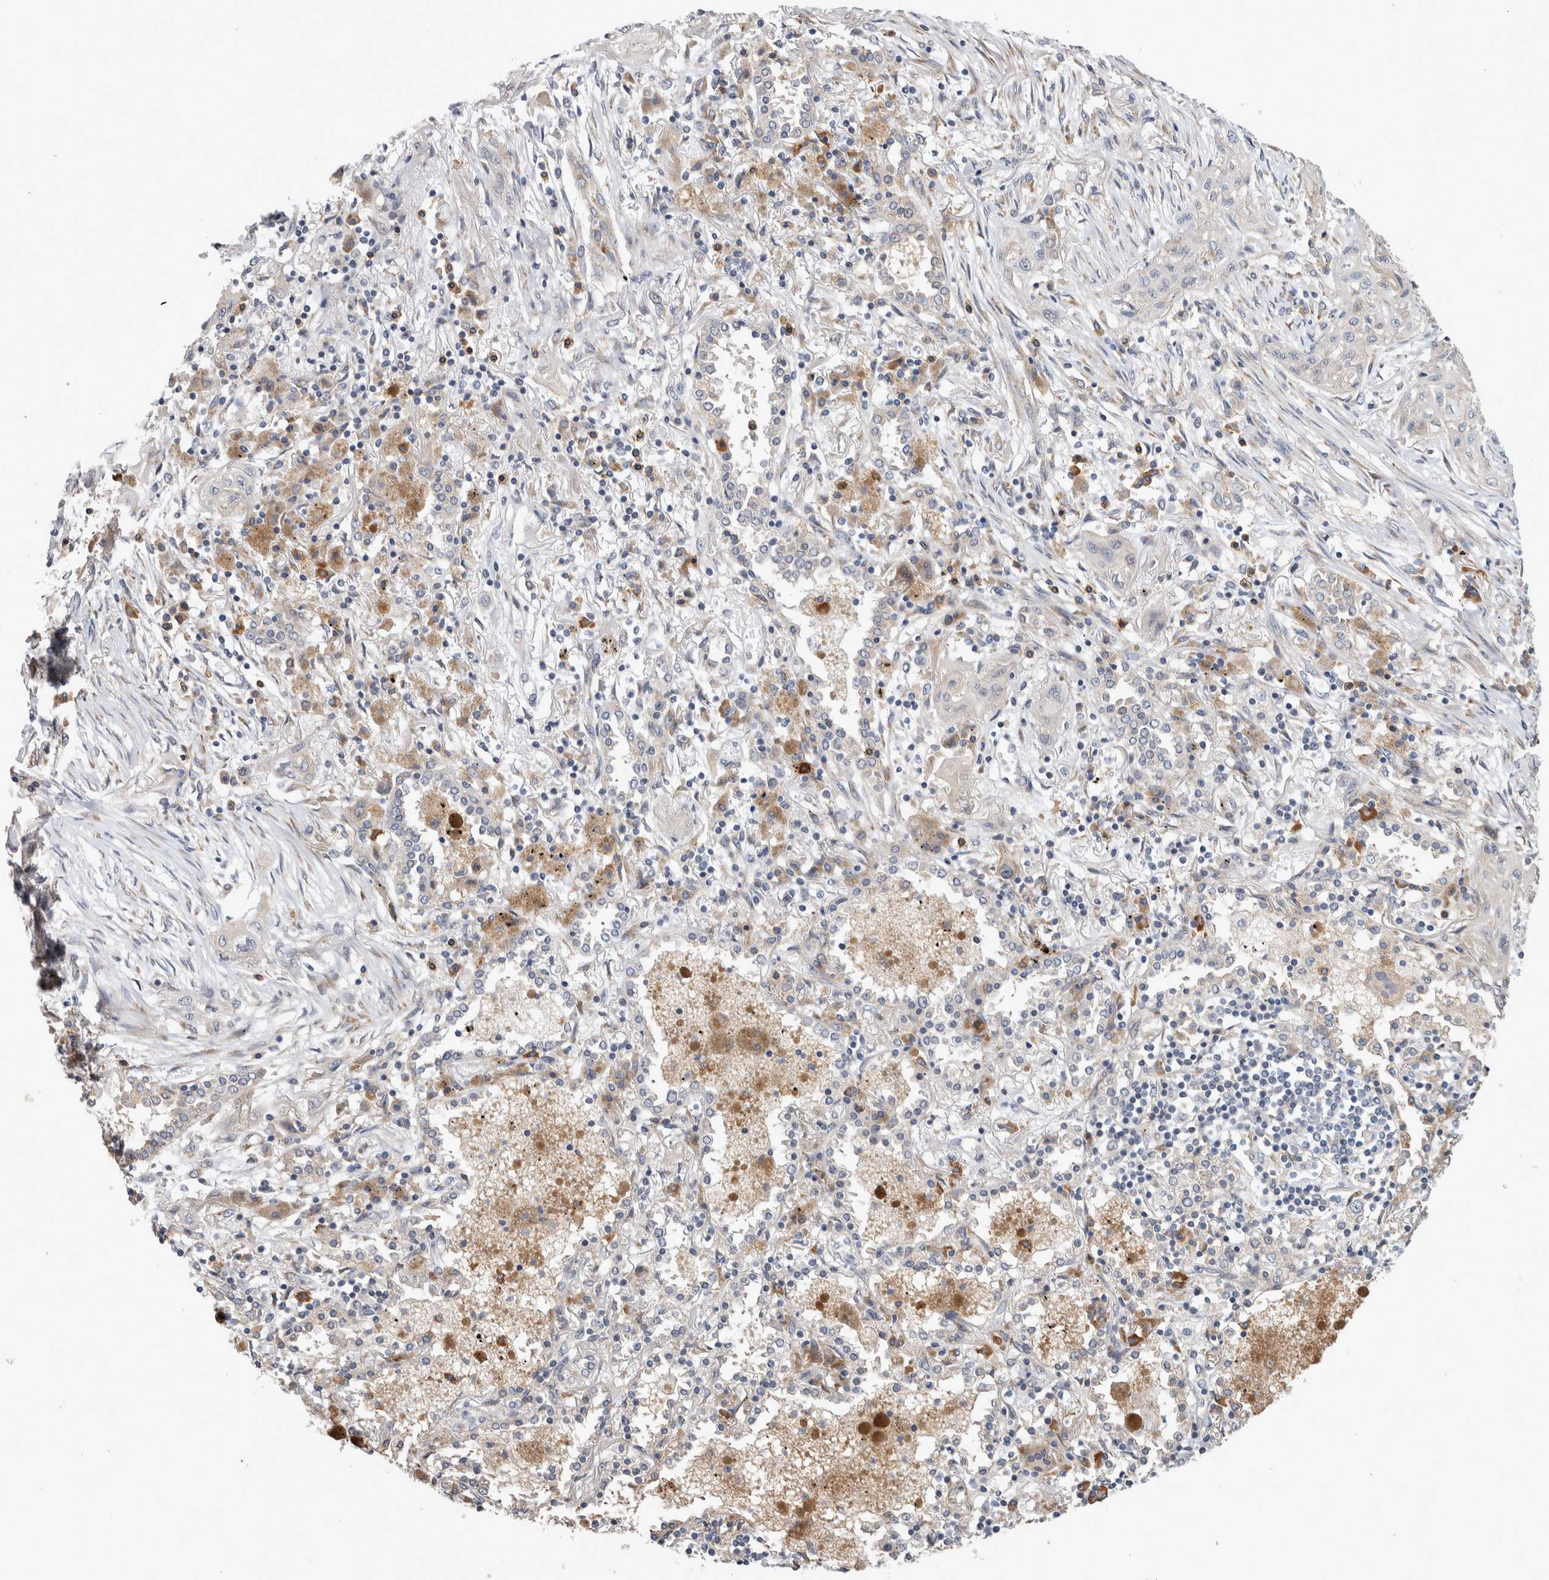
{"staining": {"intensity": "weak", "quantity": "25%-75%", "location": "cytoplasmic/membranous"}, "tissue": "lung cancer", "cell_type": "Tumor cells", "image_type": "cancer", "snomed": [{"axis": "morphology", "description": "Squamous cell carcinoma, NOS"}, {"axis": "topography", "description": "Lung"}], "caption": "Immunohistochemical staining of lung squamous cell carcinoma reveals weak cytoplasmic/membranous protein staining in about 25%-75% of tumor cells.", "gene": "IBTK", "patient": {"sex": "female", "age": 47}}